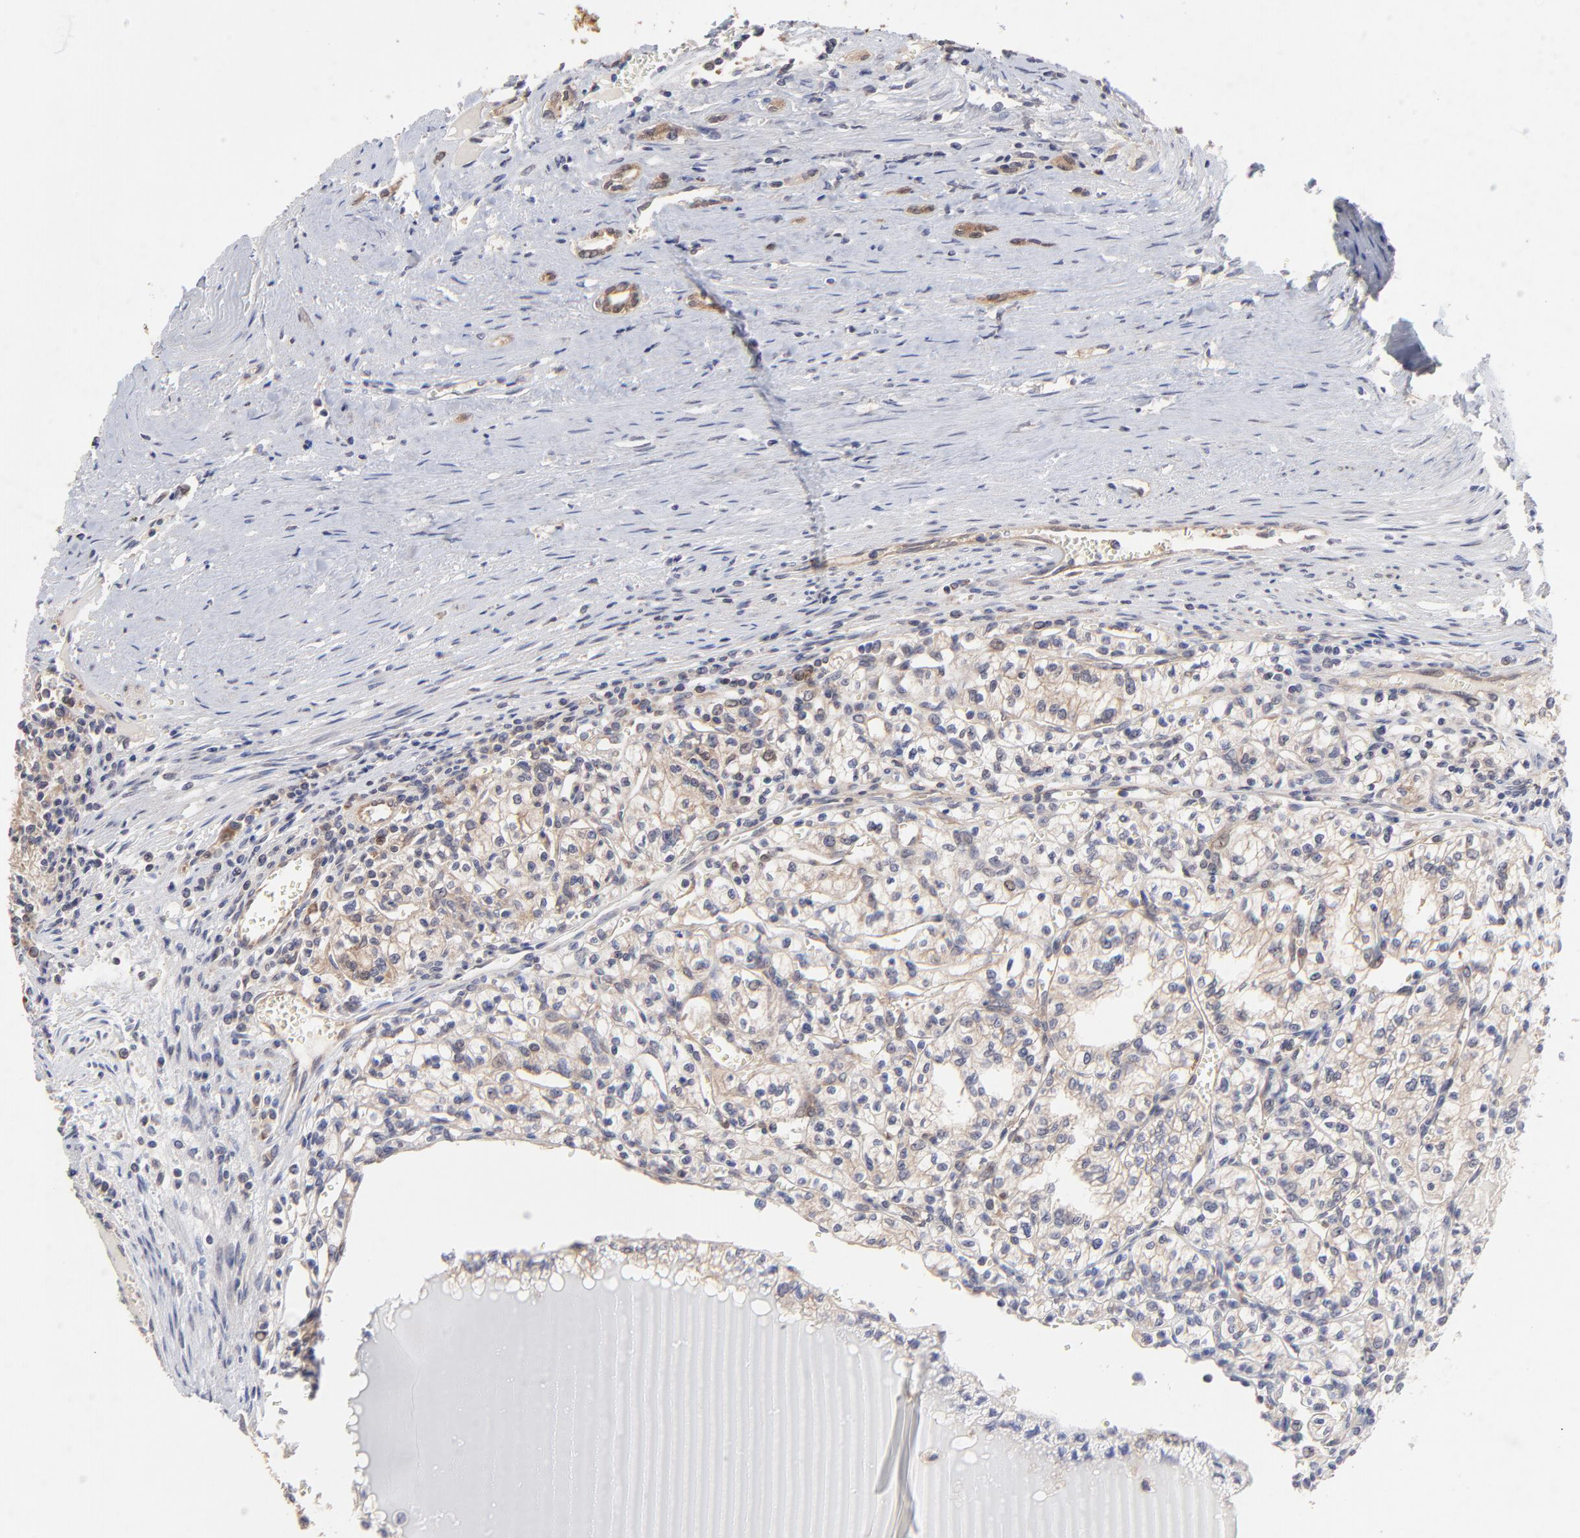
{"staining": {"intensity": "weak", "quantity": "25%-75%", "location": "cytoplasmic/membranous"}, "tissue": "renal cancer", "cell_type": "Tumor cells", "image_type": "cancer", "snomed": [{"axis": "morphology", "description": "Adenocarcinoma, NOS"}, {"axis": "topography", "description": "Kidney"}], "caption": "Tumor cells reveal low levels of weak cytoplasmic/membranous expression in about 25%-75% of cells in human renal cancer (adenocarcinoma). (brown staining indicates protein expression, while blue staining denotes nuclei).", "gene": "GART", "patient": {"sex": "male", "age": 61}}